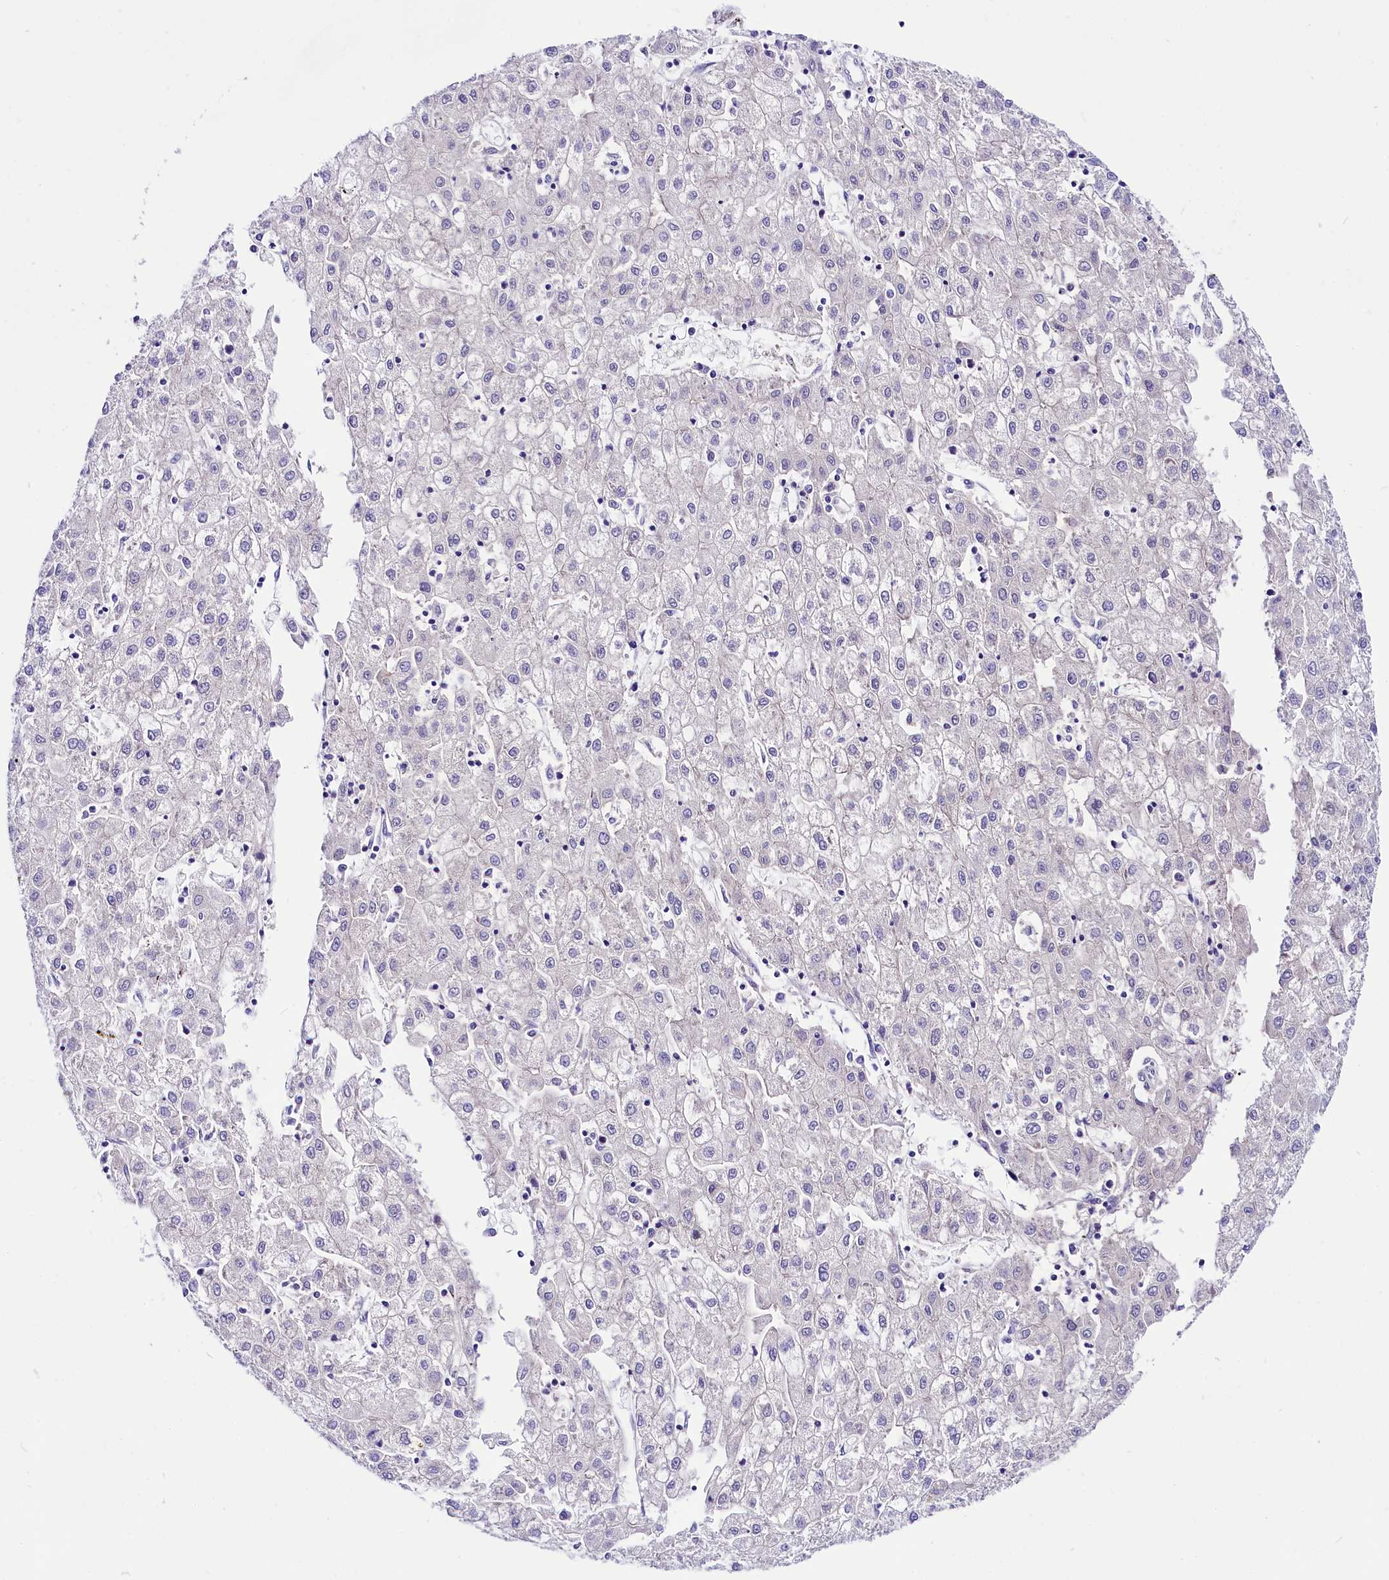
{"staining": {"intensity": "negative", "quantity": "none", "location": "none"}, "tissue": "liver cancer", "cell_type": "Tumor cells", "image_type": "cancer", "snomed": [{"axis": "morphology", "description": "Carcinoma, Hepatocellular, NOS"}, {"axis": "topography", "description": "Liver"}], "caption": "Immunohistochemistry photomicrograph of hepatocellular carcinoma (liver) stained for a protein (brown), which exhibits no expression in tumor cells. (DAB (3,3'-diaminobenzidine) immunohistochemistry (IHC), high magnification).", "gene": "ABHD5", "patient": {"sex": "male", "age": 72}}